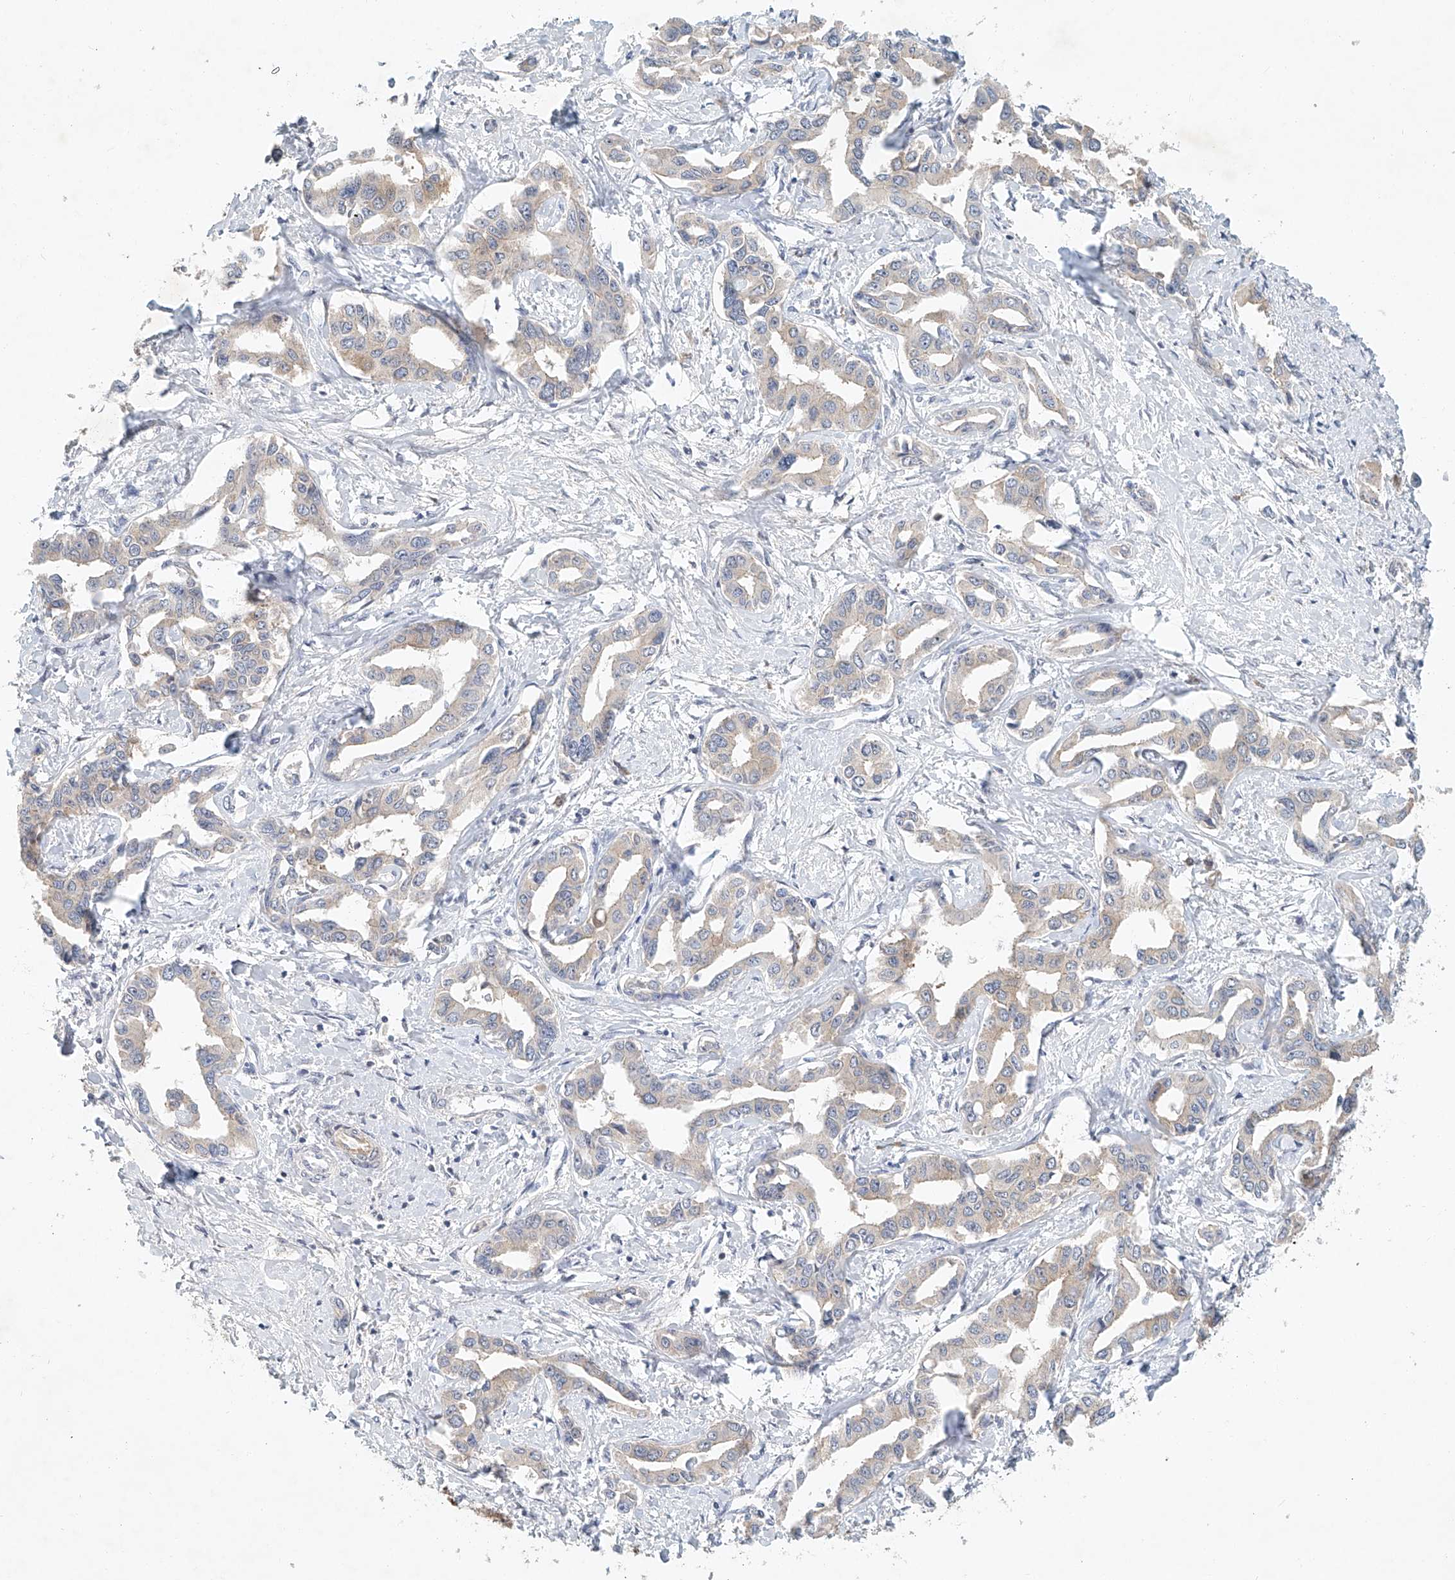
{"staining": {"intensity": "weak", "quantity": ">75%", "location": "cytoplasmic/membranous"}, "tissue": "liver cancer", "cell_type": "Tumor cells", "image_type": "cancer", "snomed": [{"axis": "morphology", "description": "Cholangiocarcinoma"}, {"axis": "topography", "description": "Liver"}], "caption": "A high-resolution image shows immunohistochemistry staining of cholangiocarcinoma (liver), which shows weak cytoplasmic/membranous positivity in about >75% of tumor cells.", "gene": "CARMIL1", "patient": {"sex": "male", "age": 59}}